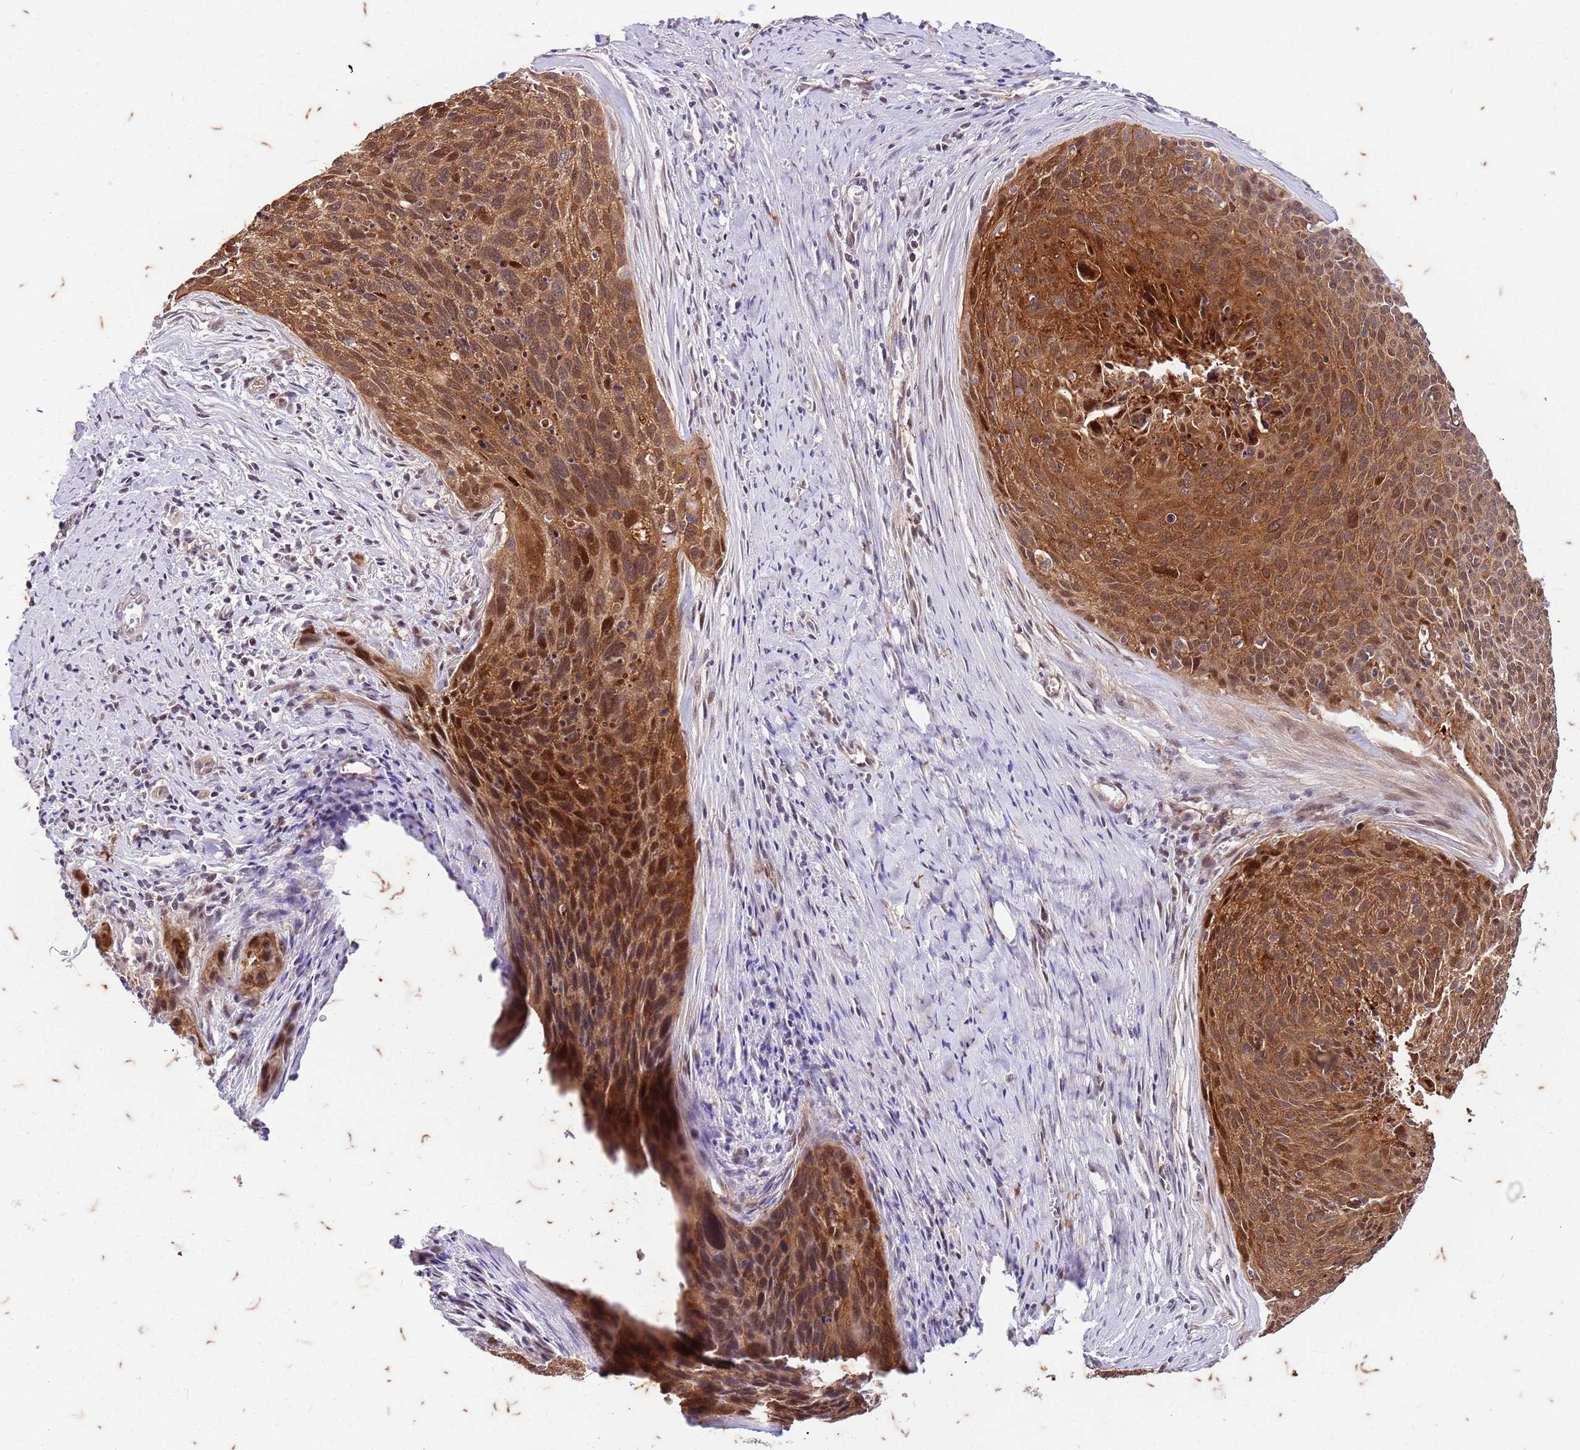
{"staining": {"intensity": "moderate", "quantity": ">75%", "location": "cytoplasmic/membranous,nuclear"}, "tissue": "cervical cancer", "cell_type": "Tumor cells", "image_type": "cancer", "snomed": [{"axis": "morphology", "description": "Squamous cell carcinoma, NOS"}, {"axis": "topography", "description": "Cervix"}], "caption": "Tumor cells exhibit medium levels of moderate cytoplasmic/membranous and nuclear expression in approximately >75% of cells in human cervical squamous cell carcinoma.", "gene": "RAPGEF3", "patient": {"sex": "female", "age": 55}}